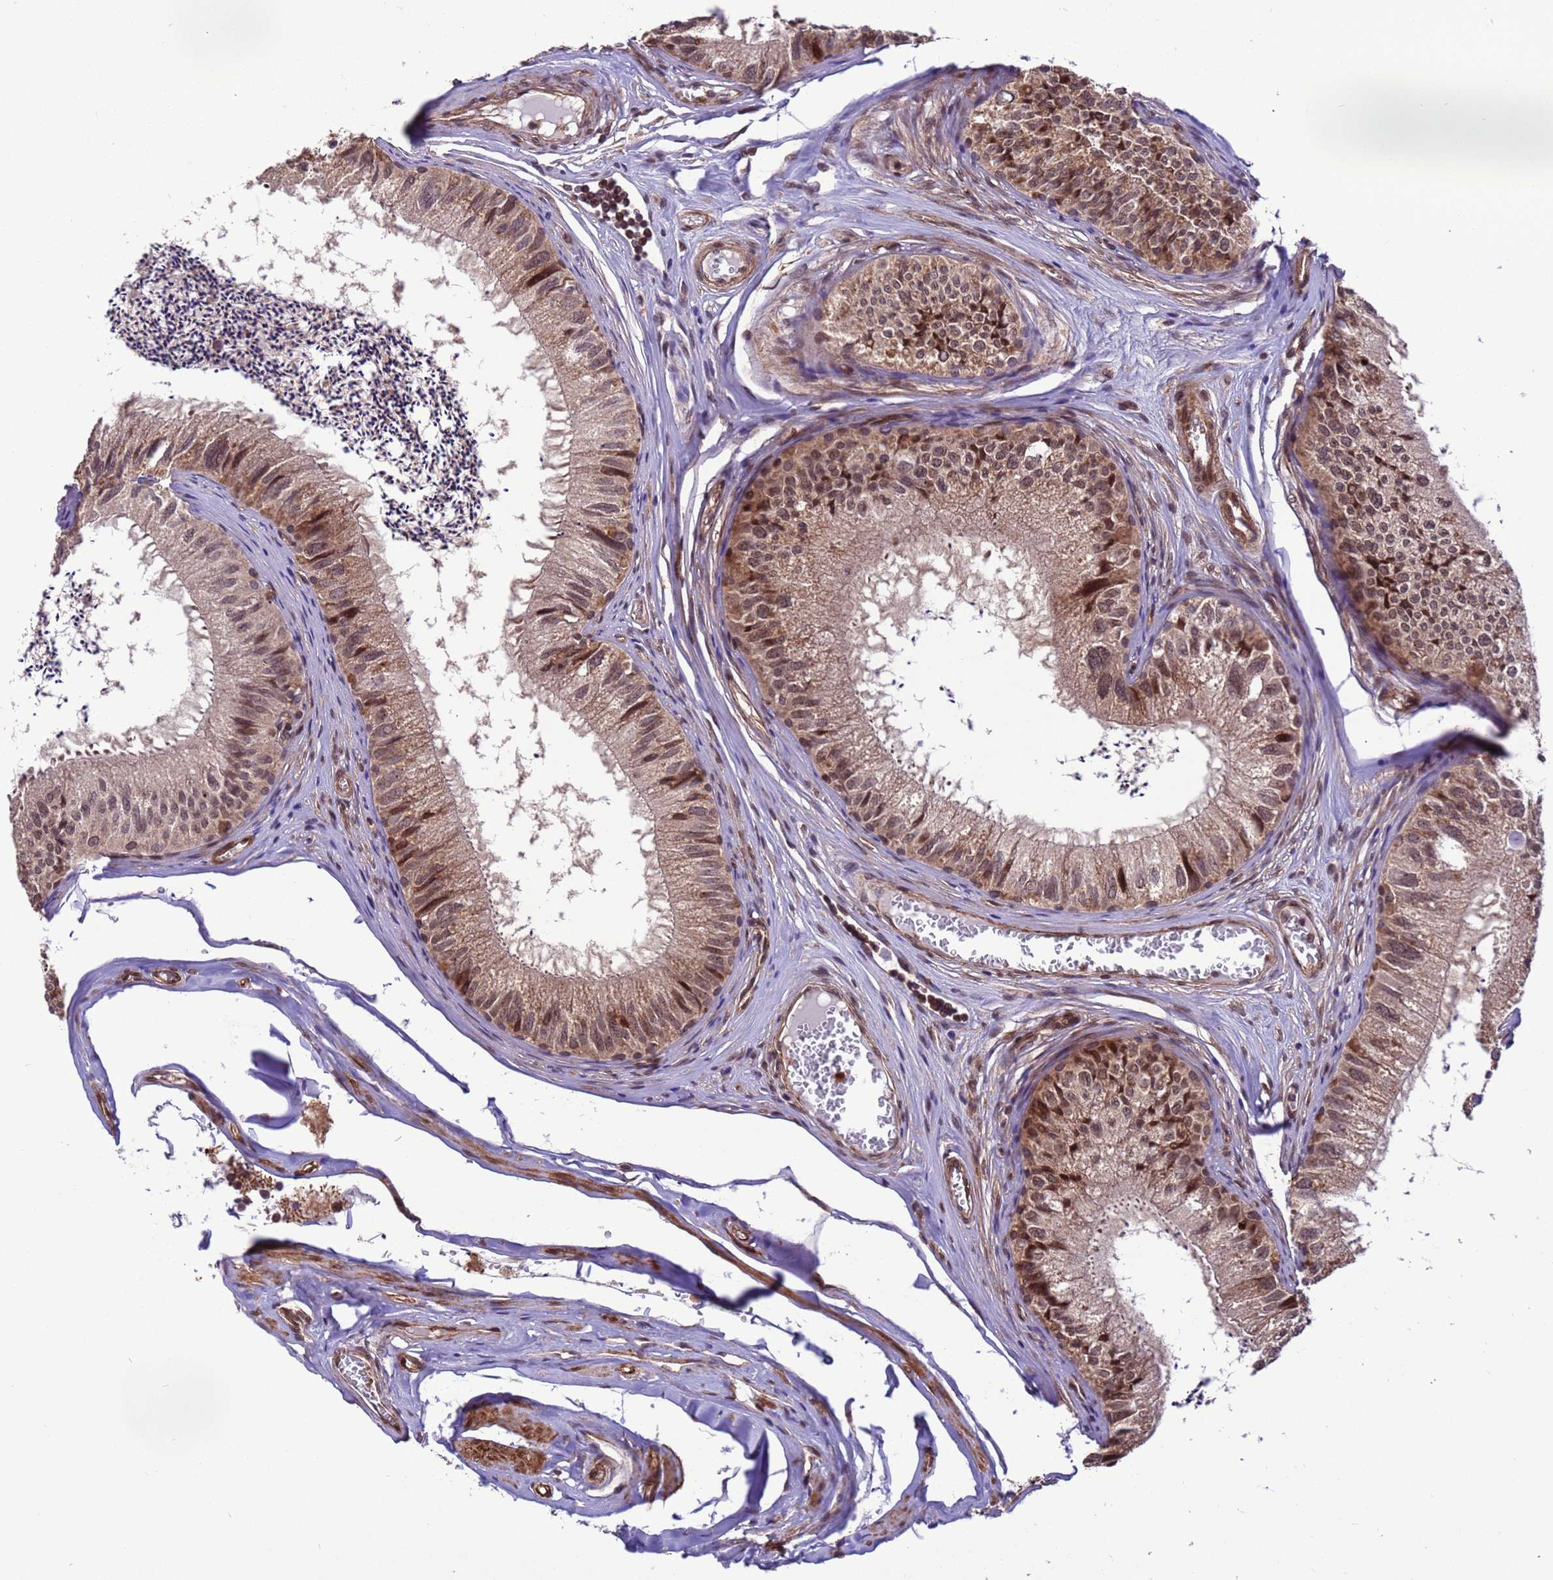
{"staining": {"intensity": "moderate", "quantity": ">75%", "location": "cytoplasmic/membranous,nuclear"}, "tissue": "epididymis", "cell_type": "Glandular cells", "image_type": "normal", "snomed": [{"axis": "morphology", "description": "Normal tissue, NOS"}, {"axis": "topography", "description": "Epididymis"}], "caption": "Approximately >75% of glandular cells in normal human epididymis show moderate cytoplasmic/membranous,nuclear protein staining as visualized by brown immunohistochemical staining.", "gene": "VSTM4", "patient": {"sex": "male", "age": 79}}